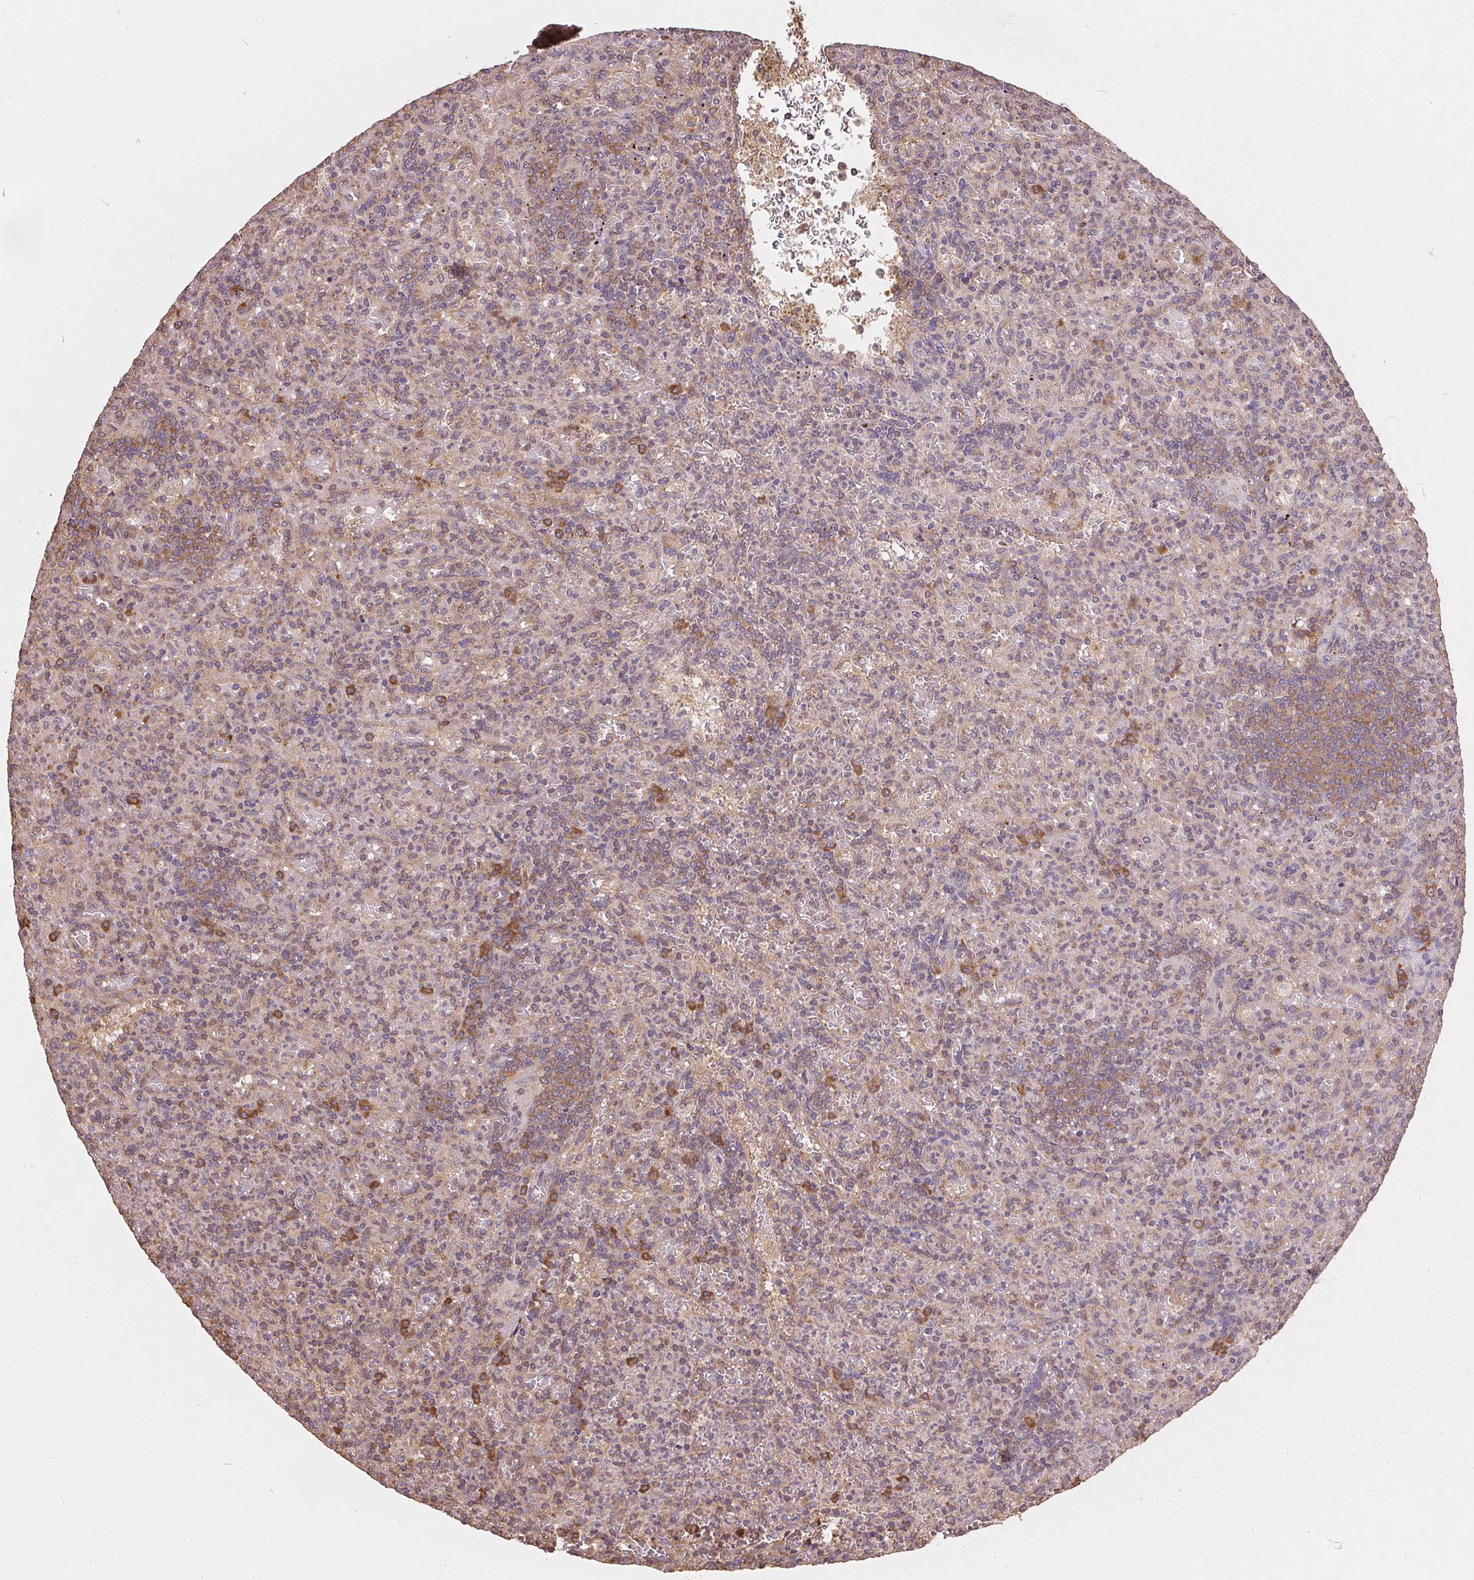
{"staining": {"intensity": "moderate", "quantity": "<25%", "location": "cytoplasmic/membranous"}, "tissue": "spleen", "cell_type": "Cells in red pulp", "image_type": "normal", "snomed": [{"axis": "morphology", "description": "Normal tissue, NOS"}, {"axis": "topography", "description": "Spleen"}], "caption": "The image shows a brown stain indicating the presence of a protein in the cytoplasmic/membranous of cells in red pulp in spleen. (brown staining indicates protein expression, while blue staining denotes nuclei).", "gene": "EIF2S1", "patient": {"sex": "female", "age": 74}}